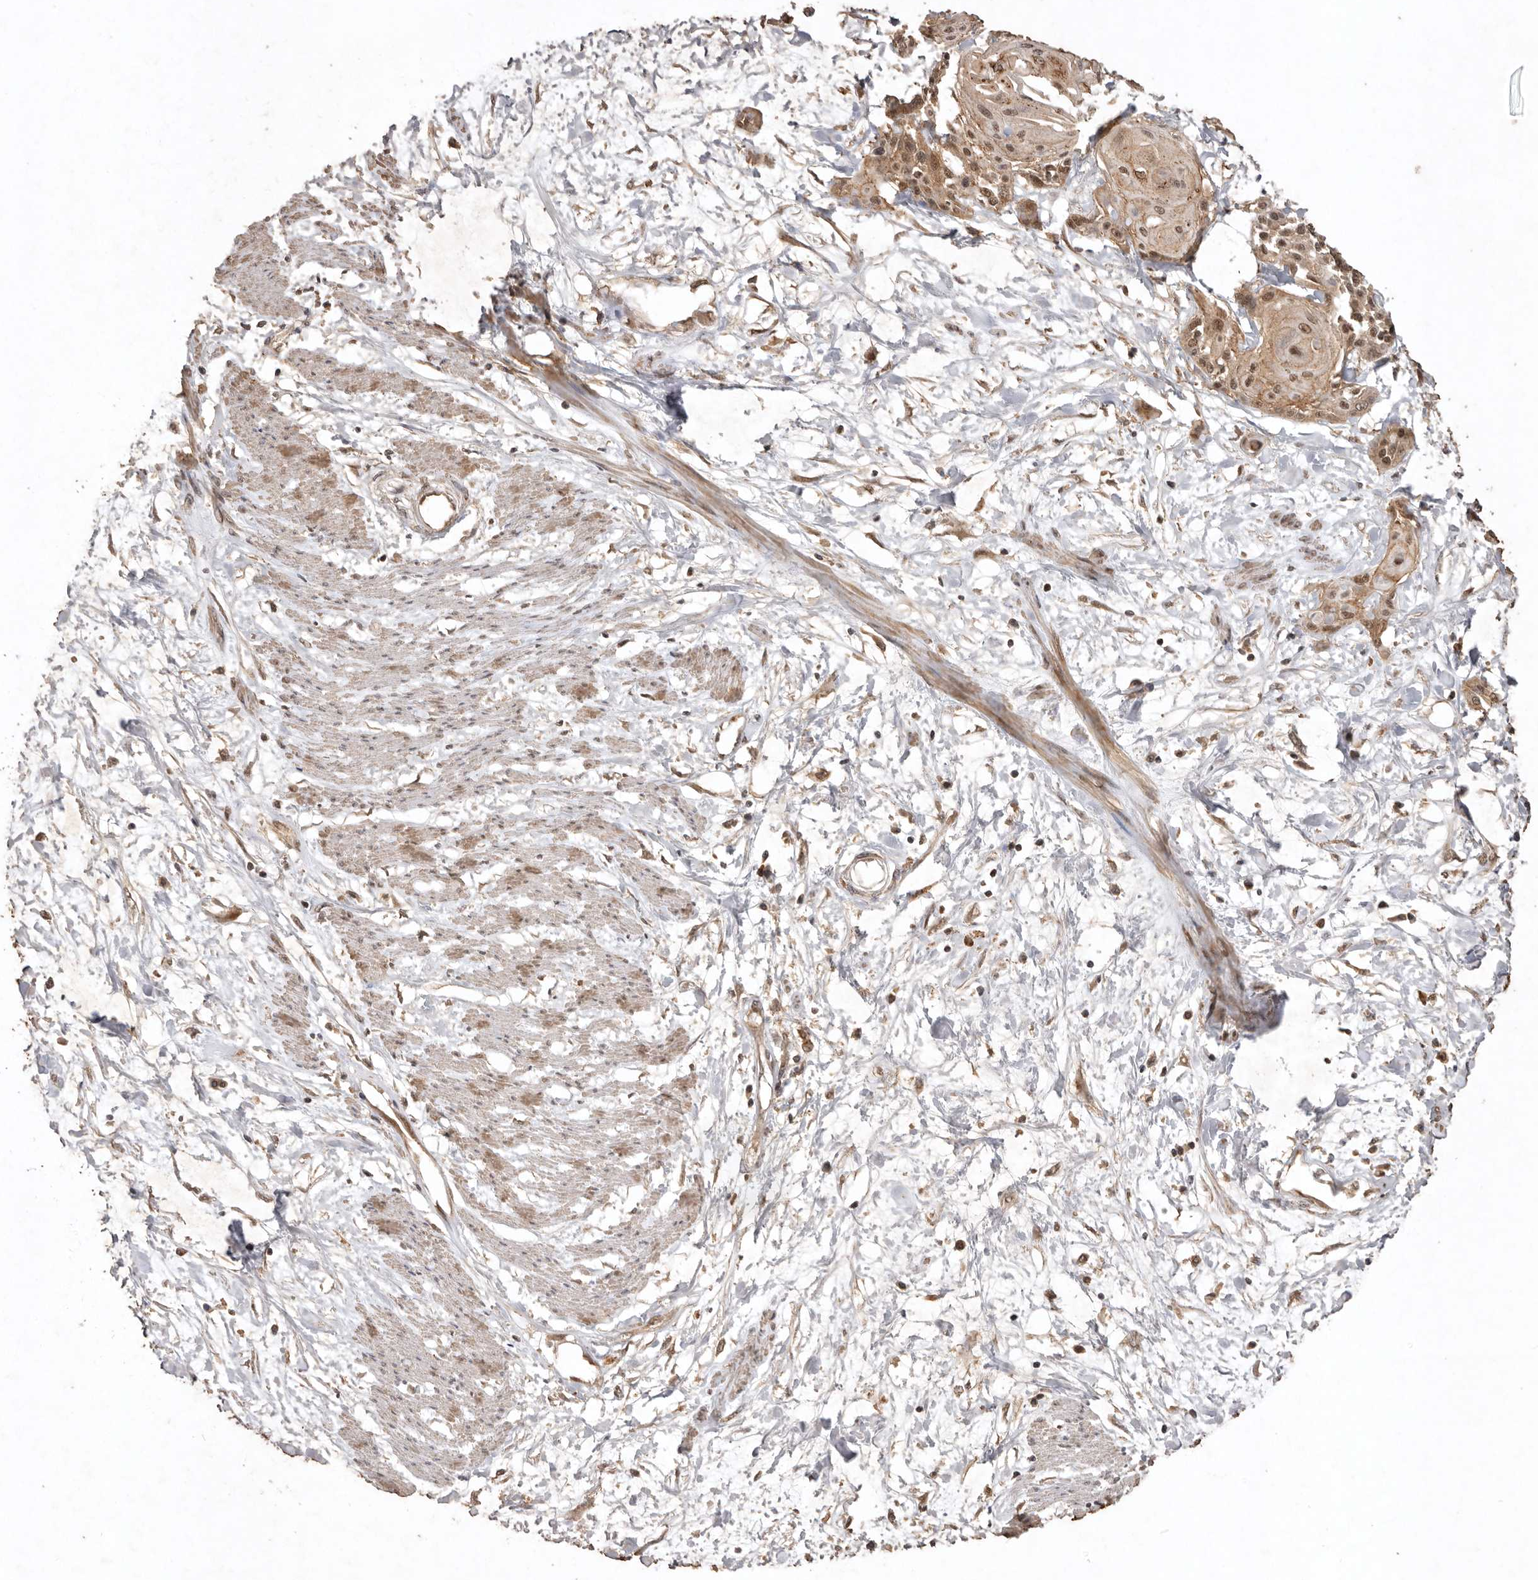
{"staining": {"intensity": "moderate", "quantity": ">75%", "location": "cytoplasmic/membranous,nuclear"}, "tissue": "cervical cancer", "cell_type": "Tumor cells", "image_type": "cancer", "snomed": [{"axis": "morphology", "description": "Squamous cell carcinoma, NOS"}, {"axis": "topography", "description": "Cervix"}], "caption": "Squamous cell carcinoma (cervical) stained for a protein displays moderate cytoplasmic/membranous and nuclear positivity in tumor cells.", "gene": "TARS2", "patient": {"sex": "female", "age": 57}}